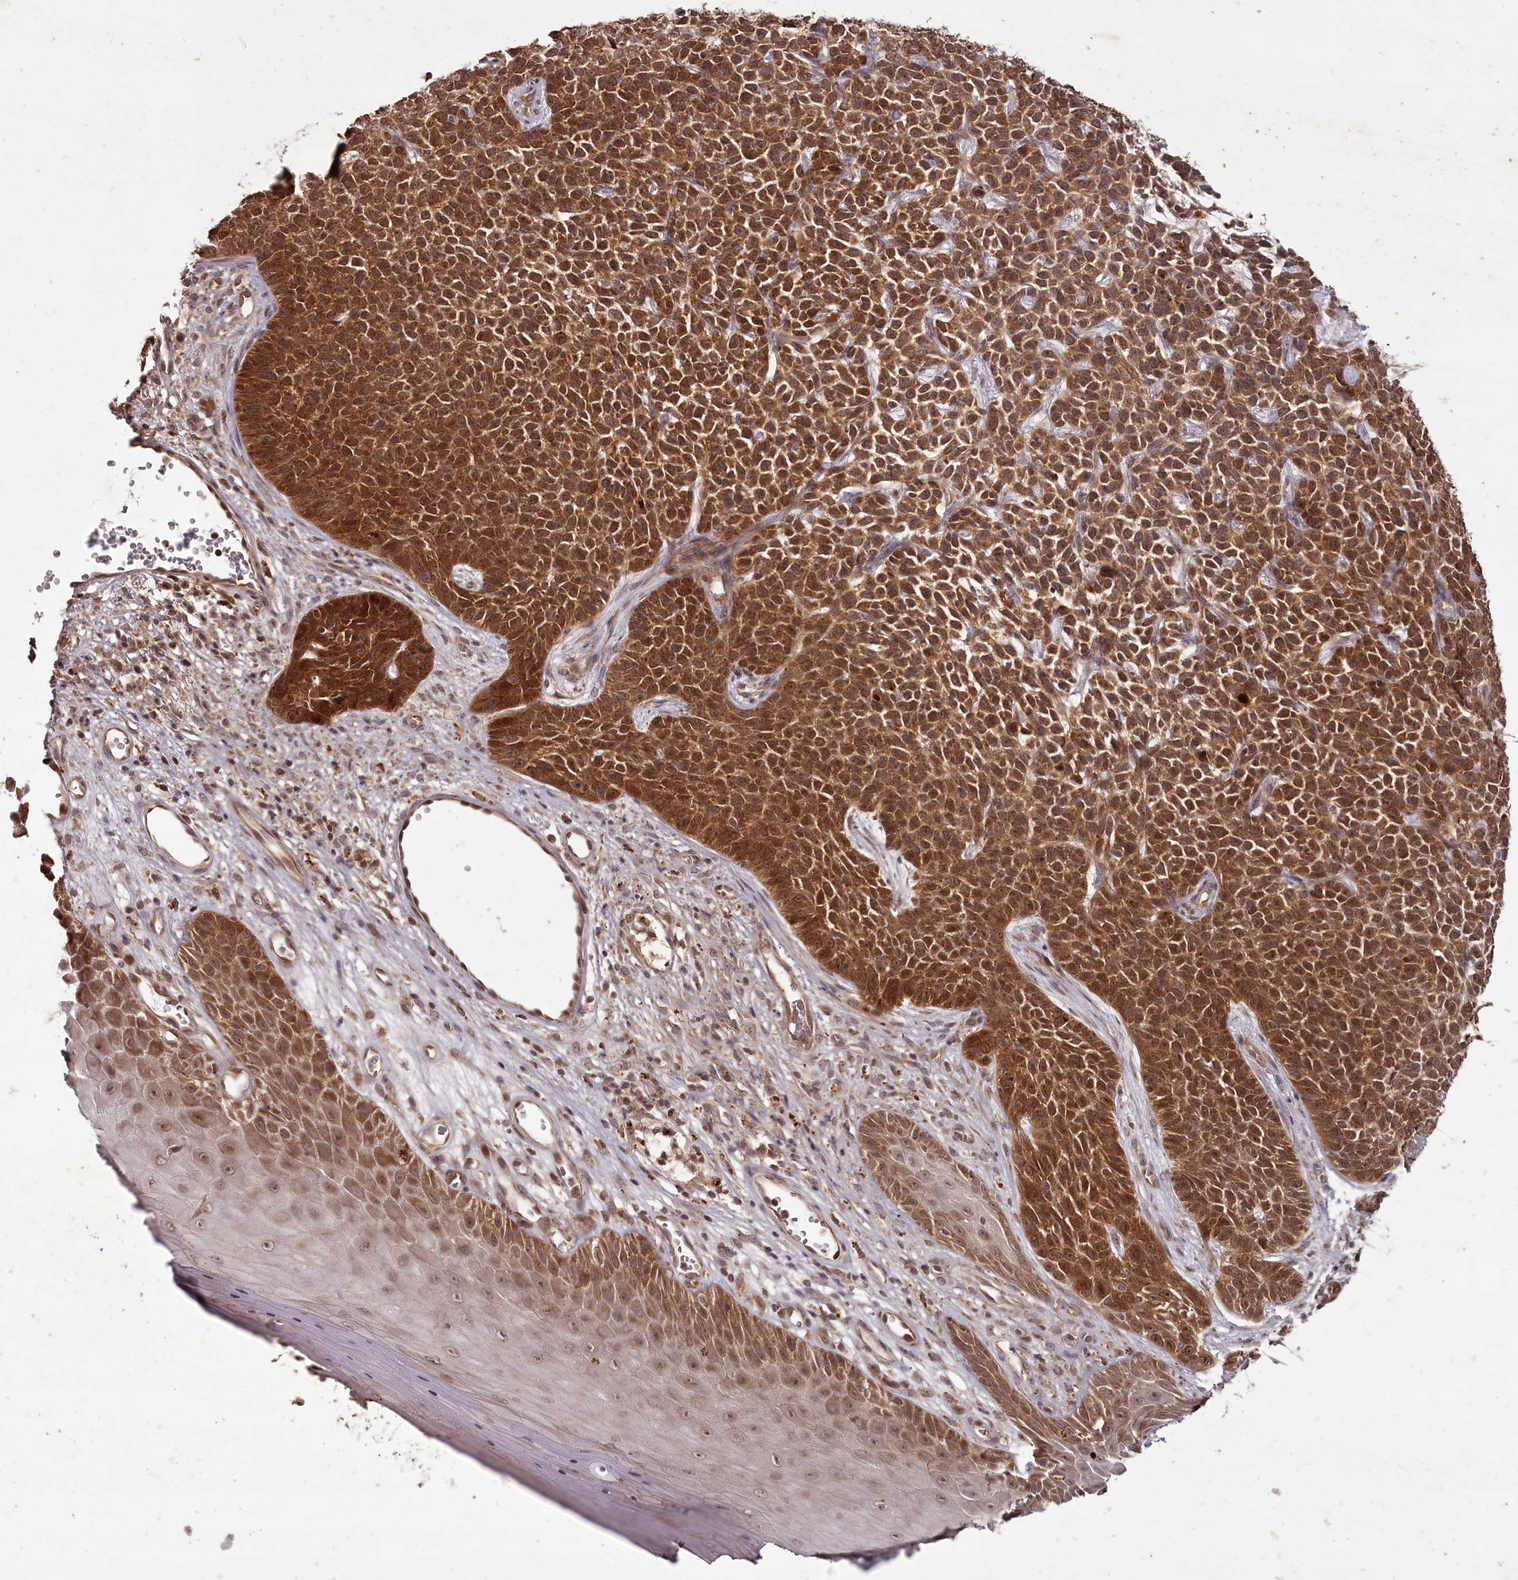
{"staining": {"intensity": "strong", "quantity": ">75%", "location": "cytoplasmic/membranous,nuclear"}, "tissue": "skin cancer", "cell_type": "Tumor cells", "image_type": "cancer", "snomed": [{"axis": "morphology", "description": "Basal cell carcinoma"}, {"axis": "topography", "description": "Skin"}], "caption": "Strong cytoplasmic/membranous and nuclear positivity is seen in approximately >75% of tumor cells in skin basal cell carcinoma. (Stains: DAB (3,3'-diaminobenzidine) in brown, nuclei in blue, Microscopy: brightfield microscopy at high magnification).", "gene": "PCBP2", "patient": {"sex": "female", "age": 84}}